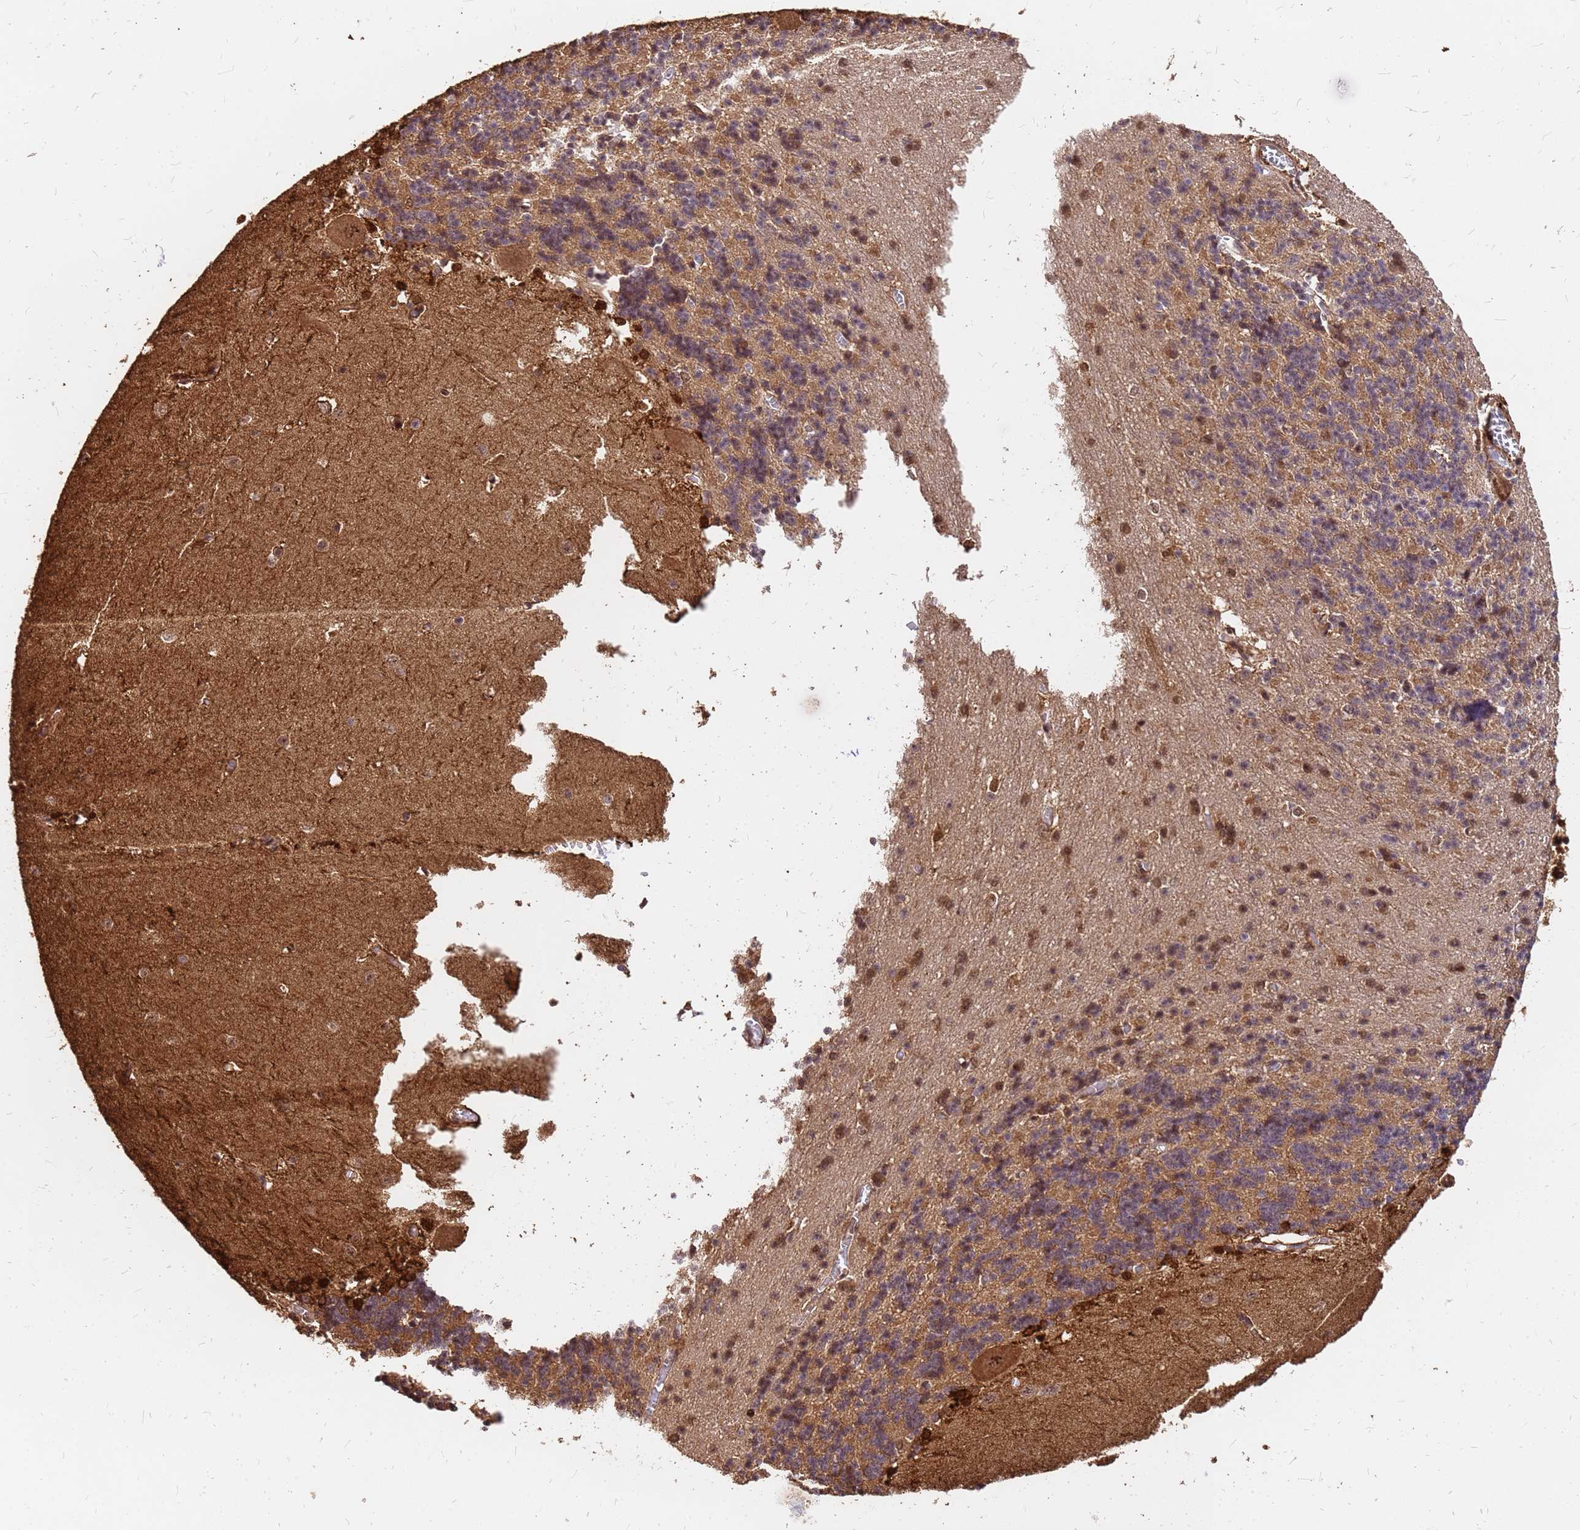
{"staining": {"intensity": "moderate", "quantity": "25%-75%", "location": "cytoplasmic/membranous"}, "tissue": "cerebellum", "cell_type": "Cells in granular layer", "image_type": "normal", "snomed": [{"axis": "morphology", "description": "Normal tissue, NOS"}, {"axis": "topography", "description": "Cerebellum"}], "caption": "Cells in granular layer reveal moderate cytoplasmic/membranous staining in about 25%-75% of cells in unremarkable cerebellum.", "gene": "GPATCH8", "patient": {"sex": "male", "age": 37}}